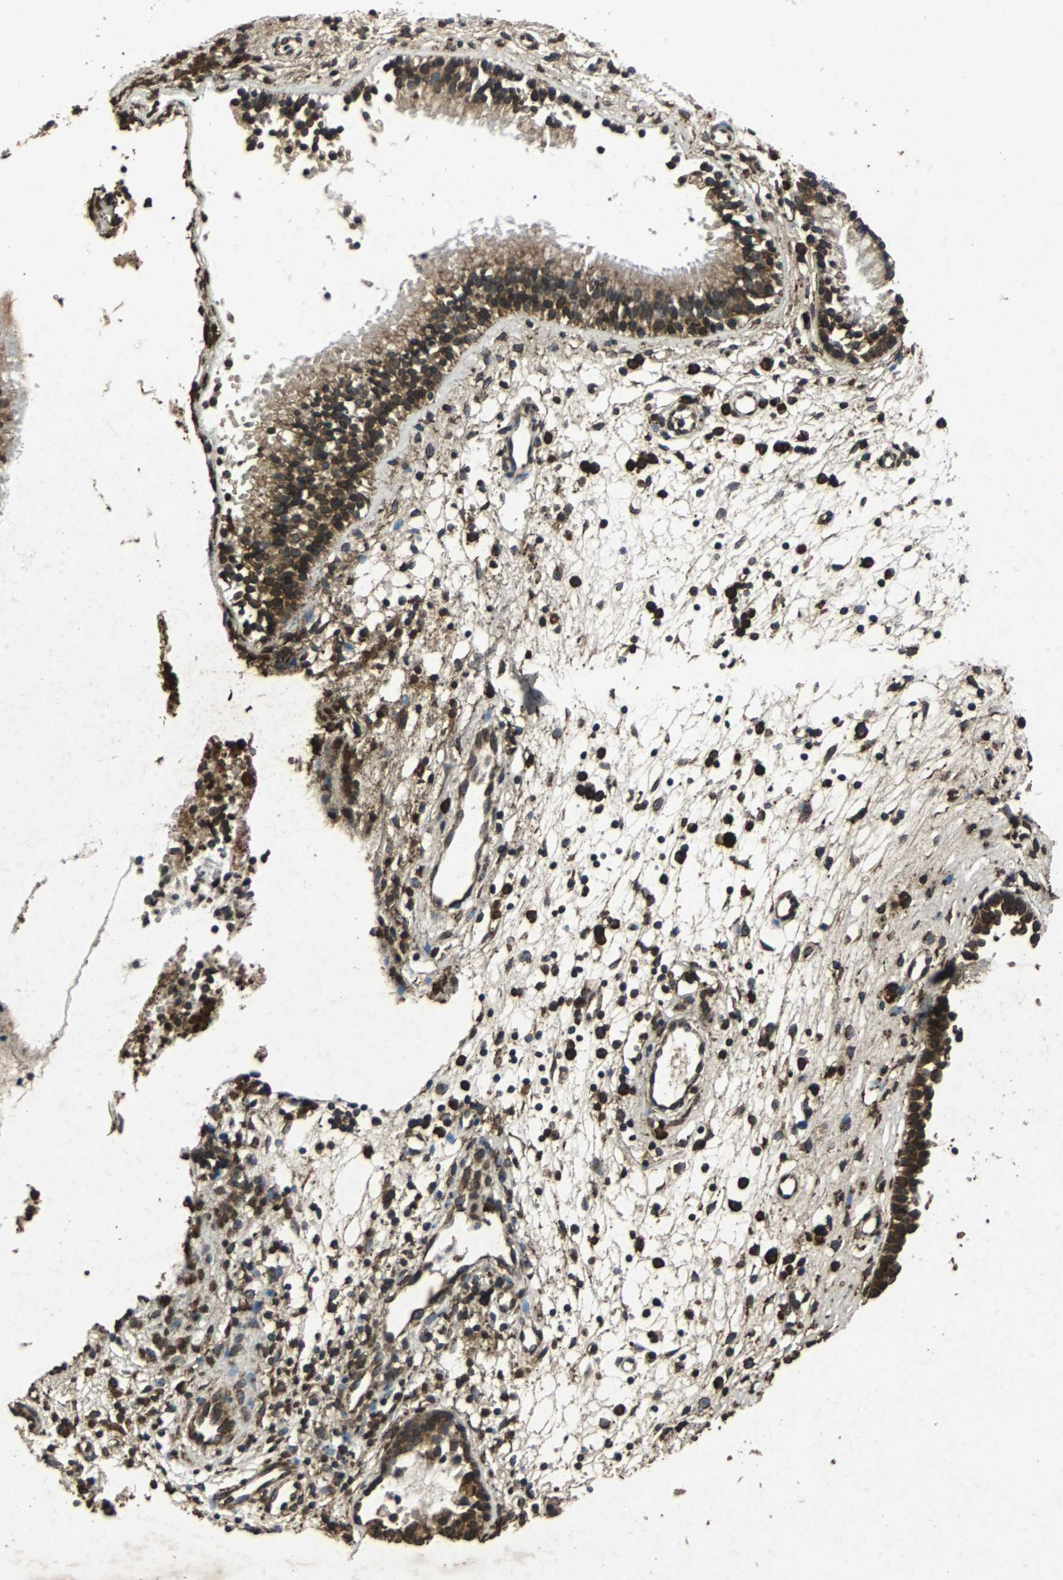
{"staining": {"intensity": "strong", "quantity": ">75%", "location": "cytoplasmic/membranous"}, "tissue": "nasopharynx", "cell_type": "Respiratory epithelial cells", "image_type": "normal", "snomed": [{"axis": "morphology", "description": "Normal tissue, NOS"}, {"axis": "topography", "description": "Nasopharynx"}], "caption": "Approximately >75% of respiratory epithelial cells in normal nasopharynx display strong cytoplasmic/membranous protein expression as visualized by brown immunohistochemical staining.", "gene": "NAA10", "patient": {"sex": "male", "age": 21}}